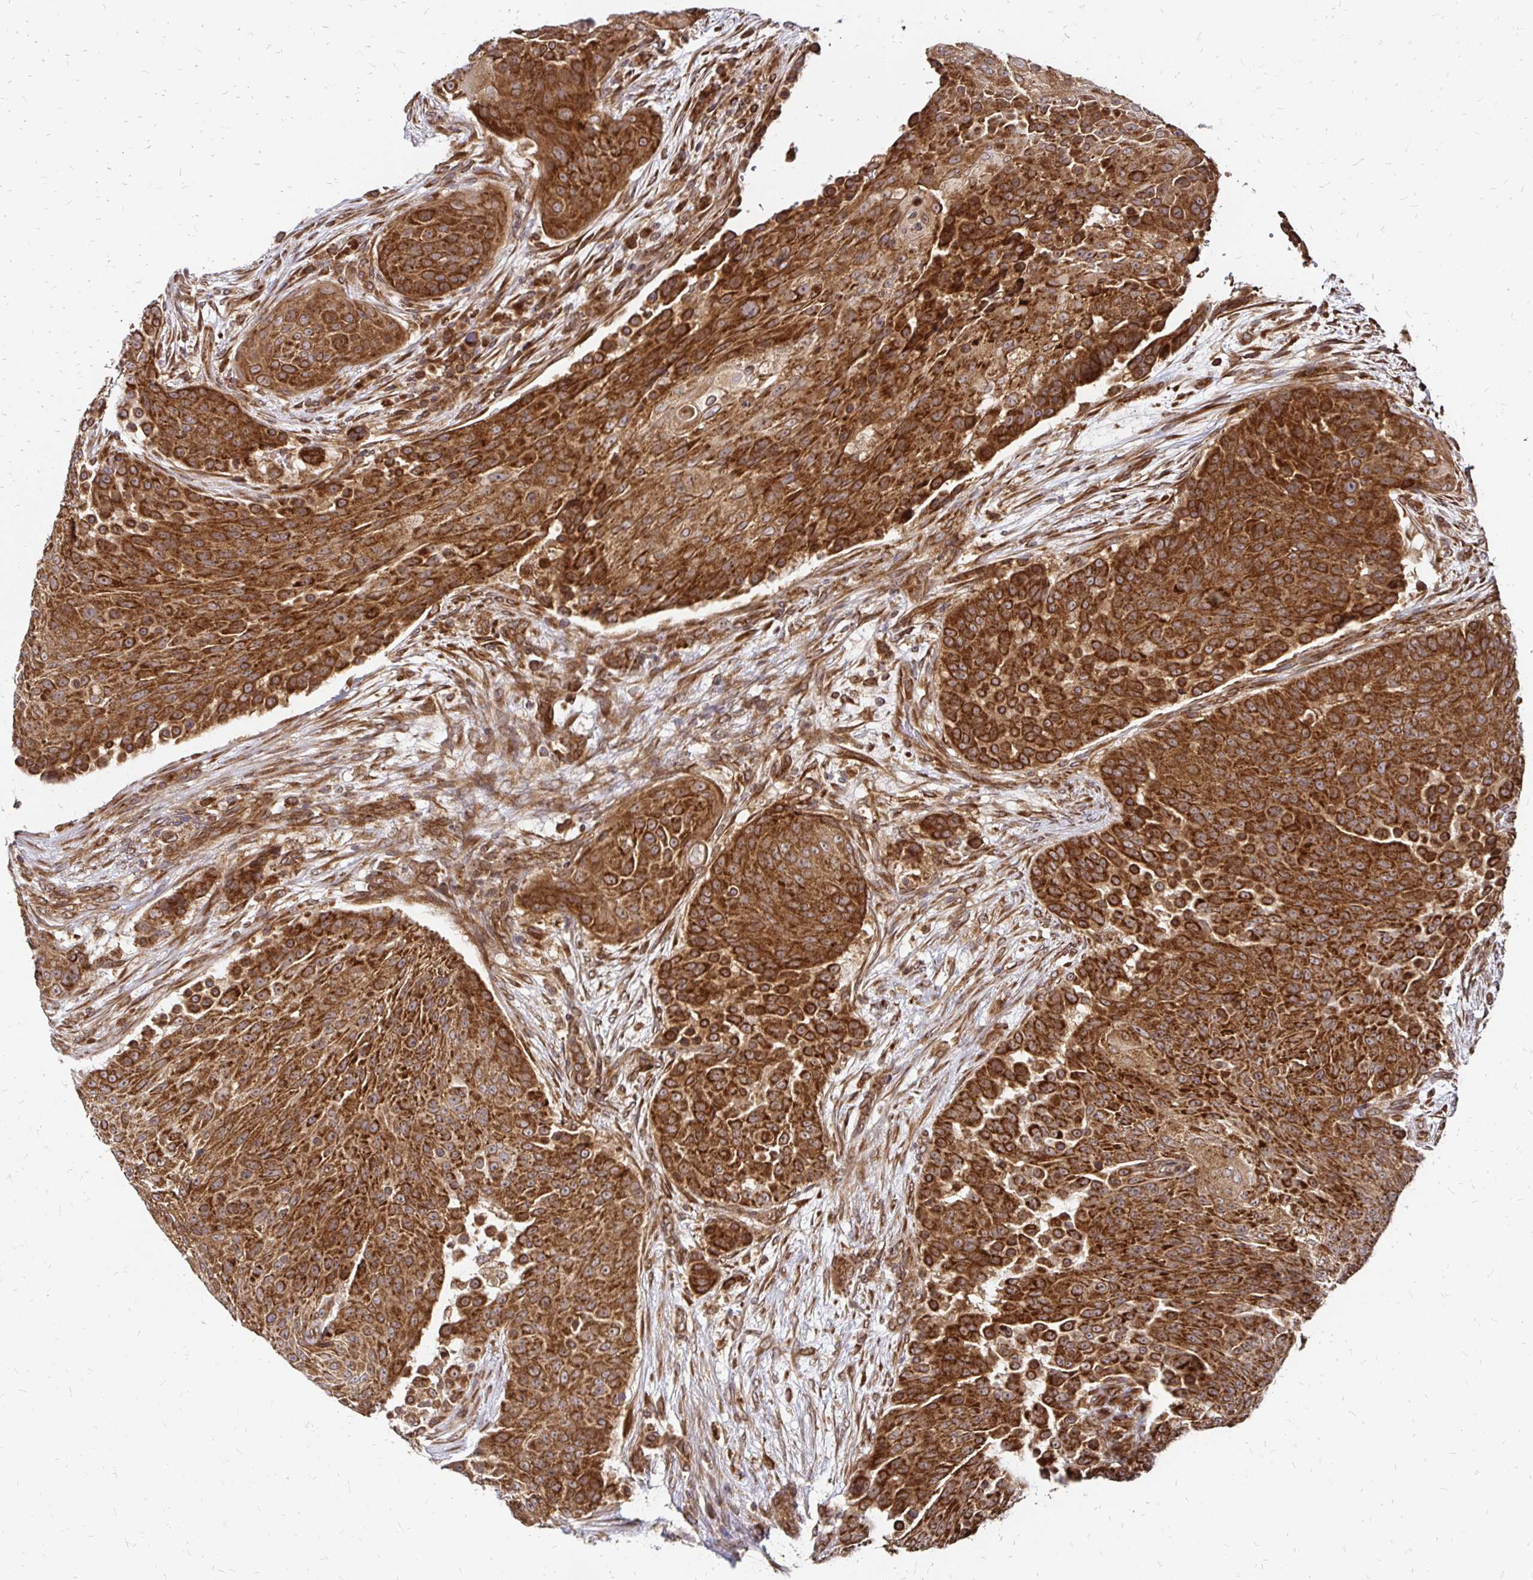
{"staining": {"intensity": "strong", "quantity": ">75%", "location": "cytoplasmic/membranous"}, "tissue": "urothelial cancer", "cell_type": "Tumor cells", "image_type": "cancer", "snomed": [{"axis": "morphology", "description": "Urothelial carcinoma, High grade"}, {"axis": "topography", "description": "Urinary bladder"}], "caption": "Brown immunohistochemical staining in human urothelial cancer displays strong cytoplasmic/membranous expression in approximately >75% of tumor cells. (Brightfield microscopy of DAB IHC at high magnification).", "gene": "ZW10", "patient": {"sex": "female", "age": 63}}